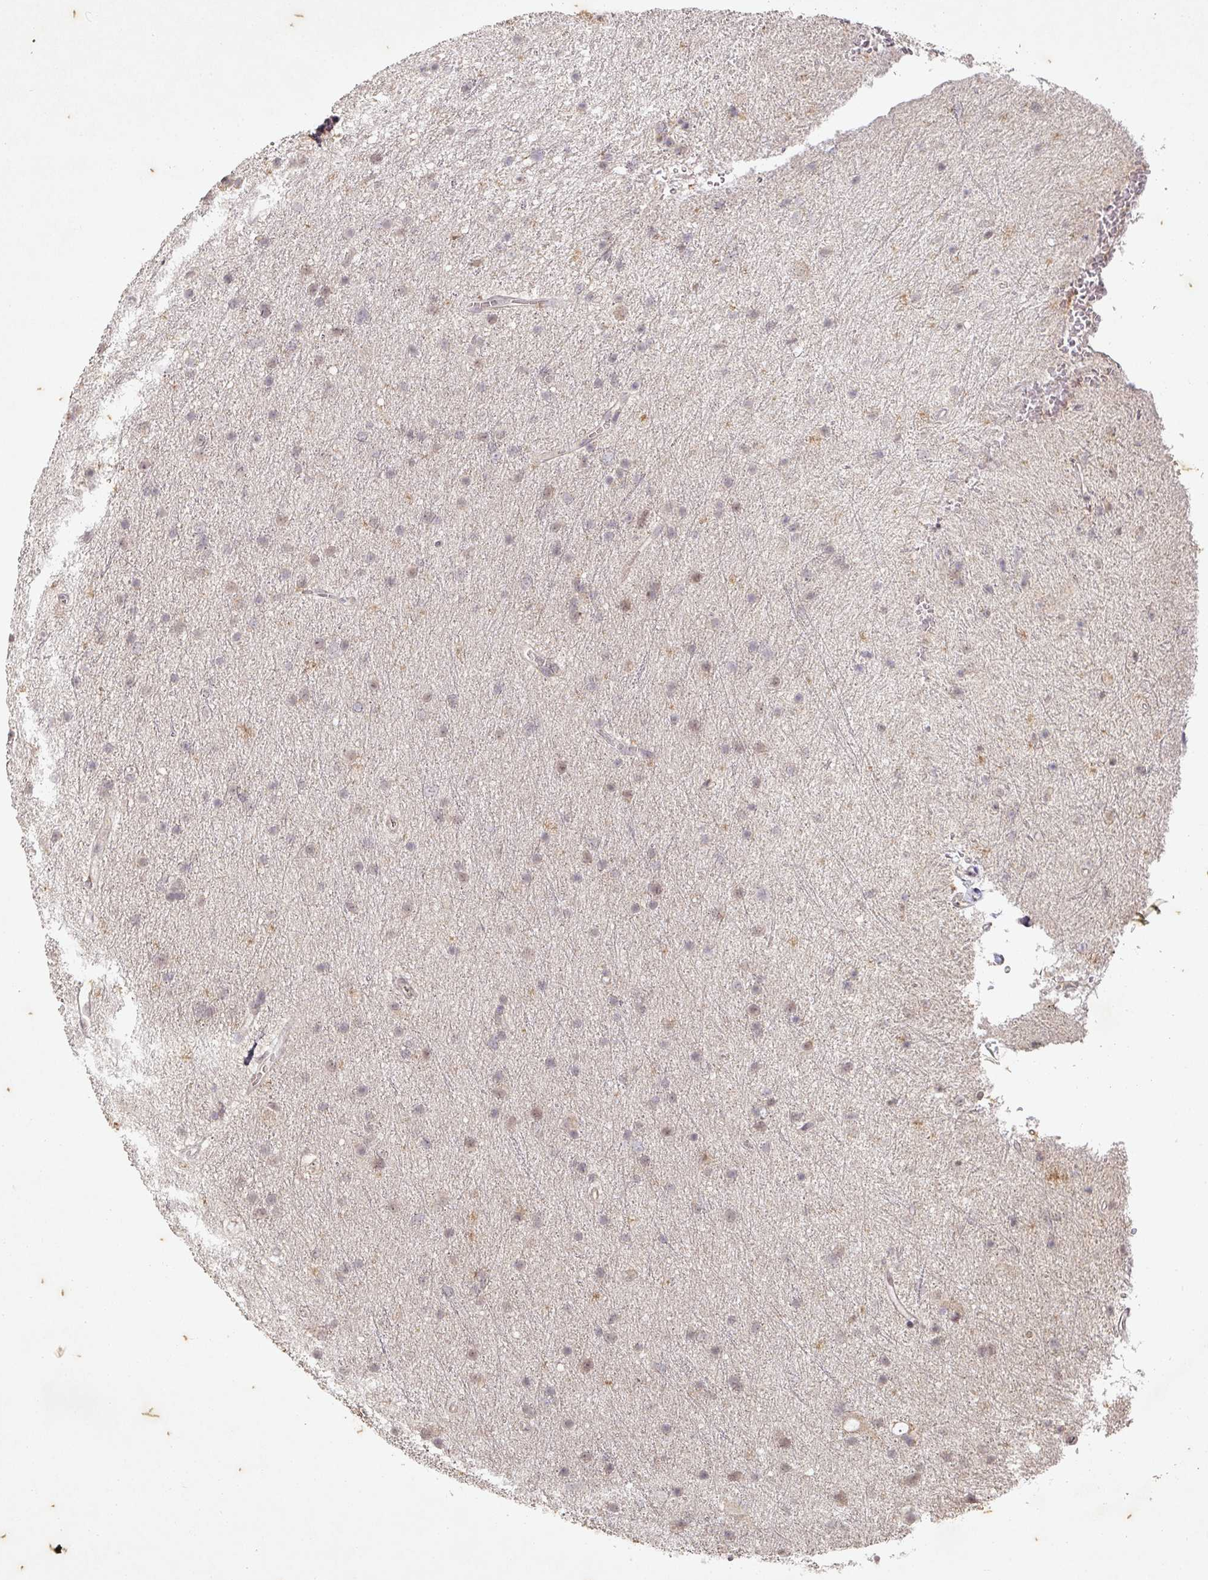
{"staining": {"intensity": "weak", "quantity": "<25%", "location": "nuclear"}, "tissue": "glioma", "cell_type": "Tumor cells", "image_type": "cancer", "snomed": [{"axis": "morphology", "description": "Glioma, malignant, Low grade"}, {"axis": "topography", "description": "Cerebral cortex"}], "caption": "High magnification brightfield microscopy of glioma stained with DAB (brown) and counterstained with hematoxylin (blue): tumor cells show no significant staining.", "gene": "CAPN5", "patient": {"sex": "female", "age": 39}}